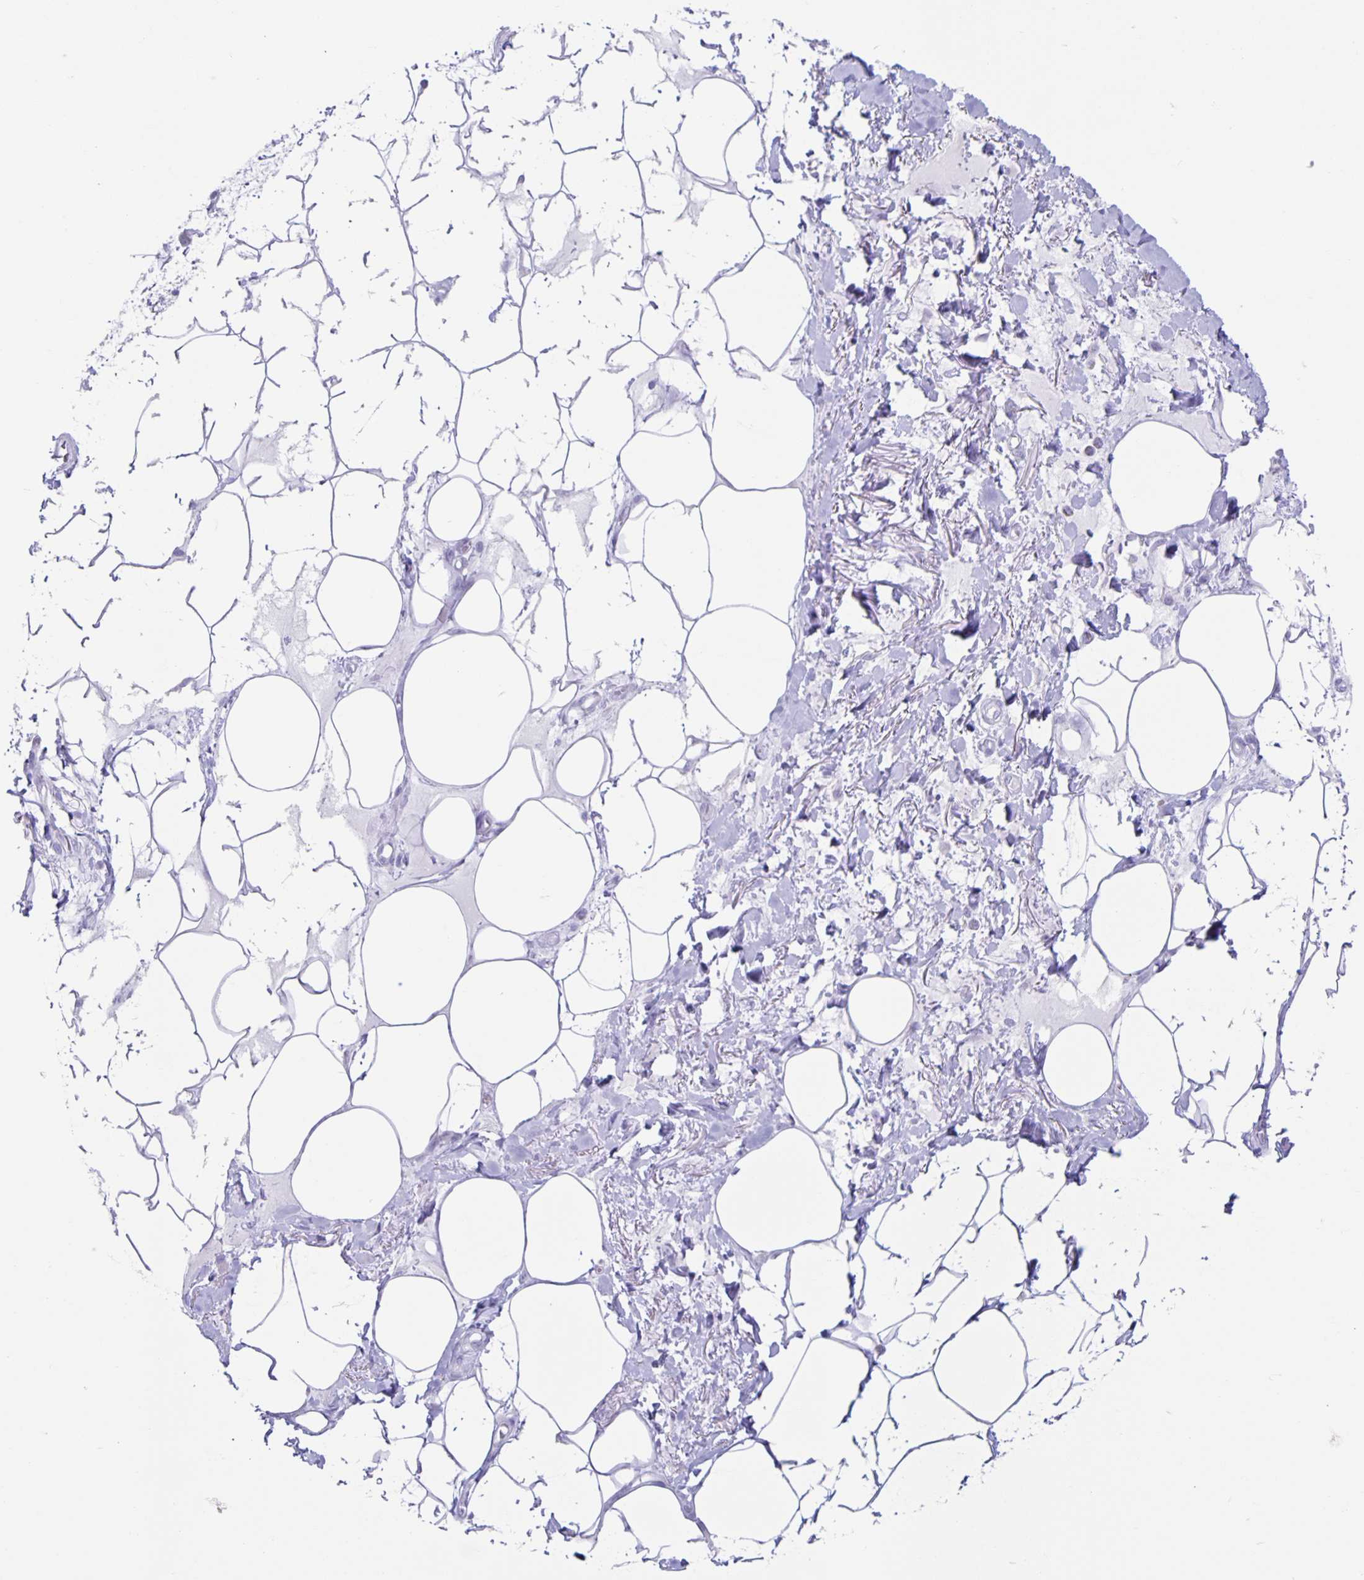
{"staining": {"intensity": "negative", "quantity": "none", "location": "none"}, "tissue": "adipose tissue", "cell_type": "Adipocytes", "image_type": "normal", "snomed": [{"axis": "morphology", "description": "Normal tissue, NOS"}, {"axis": "topography", "description": "Vagina"}, {"axis": "topography", "description": "Peripheral nerve tissue"}], "caption": "A high-resolution image shows immunohistochemistry staining of benign adipose tissue, which displays no significant staining in adipocytes. (DAB (3,3'-diaminobenzidine) immunohistochemistry (IHC), high magnification).", "gene": "CT45A10", "patient": {"sex": "female", "age": 71}}